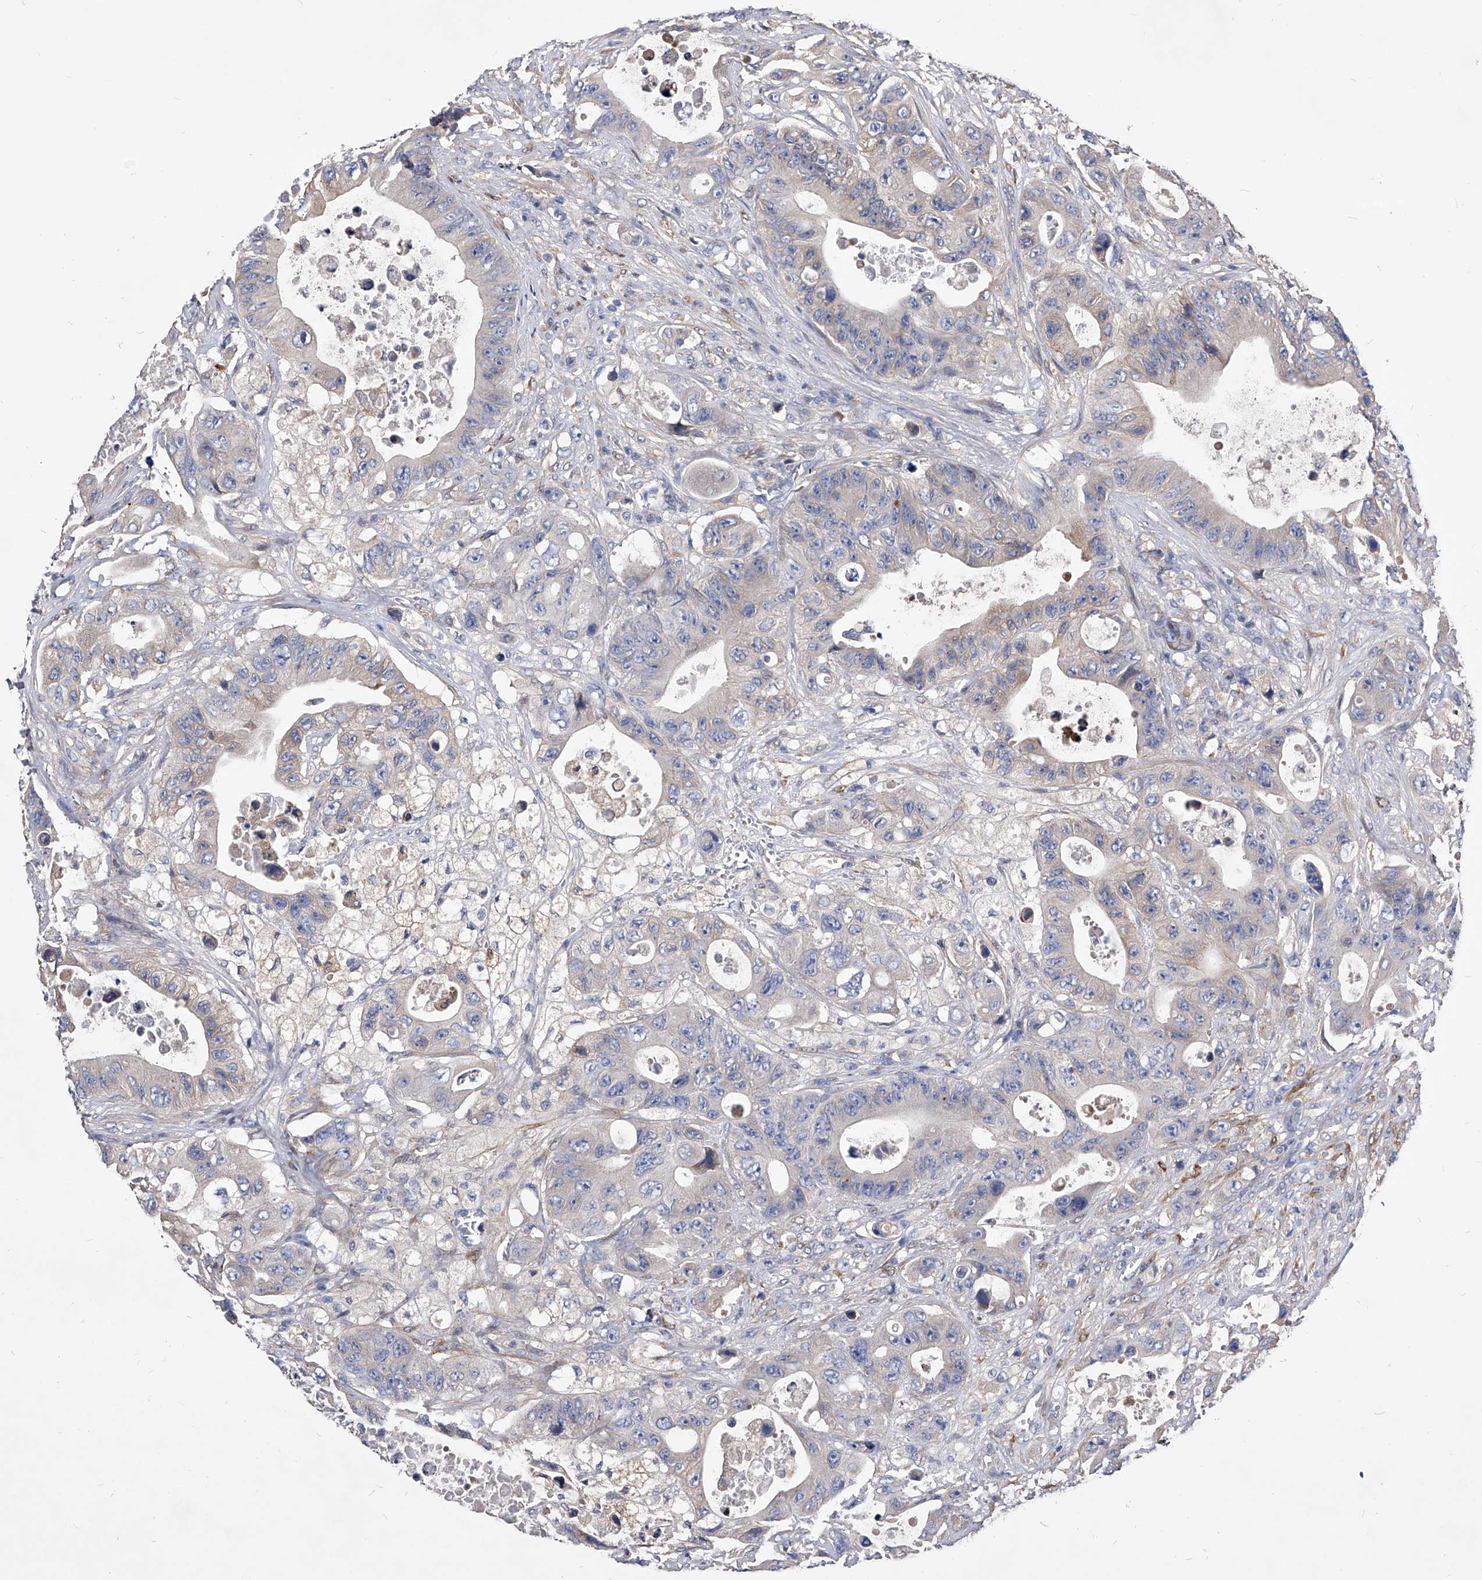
{"staining": {"intensity": "negative", "quantity": "none", "location": "none"}, "tissue": "colorectal cancer", "cell_type": "Tumor cells", "image_type": "cancer", "snomed": [{"axis": "morphology", "description": "Adenocarcinoma, NOS"}, {"axis": "topography", "description": "Colon"}], "caption": "Human colorectal cancer (adenocarcinoma) stained for a protein using IHC displays no expression in tumor cells.", "gene": "ARL4C", "patient": {"sex": "female", "age": 46}}